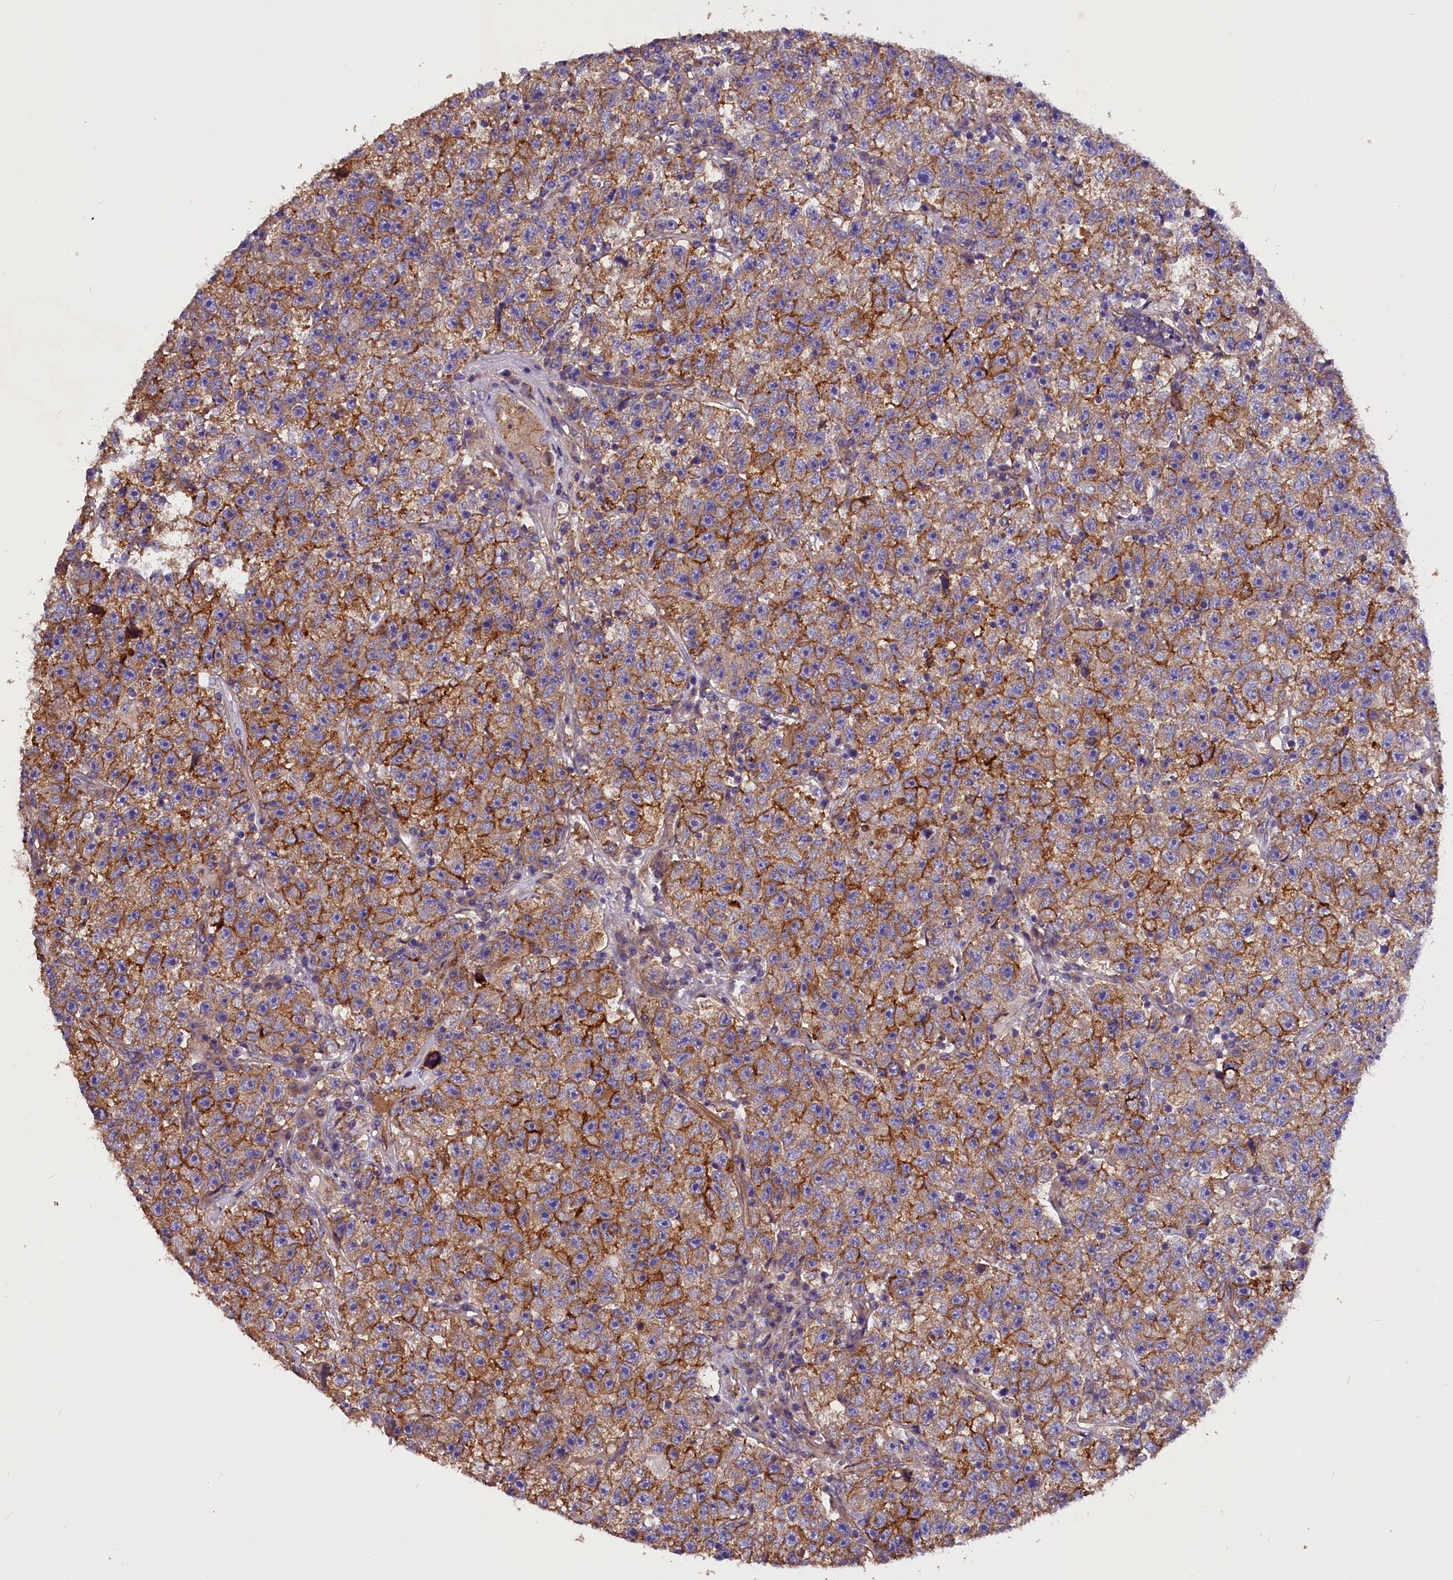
{"staining": {"intensity": "moderate", "quantity": ">75%", "location": "cytoplasmic/membranous"}, "tissue": "testis cancer", "cell_type": "Tumor cells", "image_type": "cancer", "snomed": [{"axis": "morphology", "description": "Seminoma, NOS"}, {"axis": "topography", "description": "Testis"}], "caption": "Moderate cytoplasmic/membranous expression for a protein is identified in approximately >75% of tumor cells of testis cancer (seminoma) using immunohistochemistry.", "gene": "ERMARD", "patient": {"sex": "male", "age": 22}}